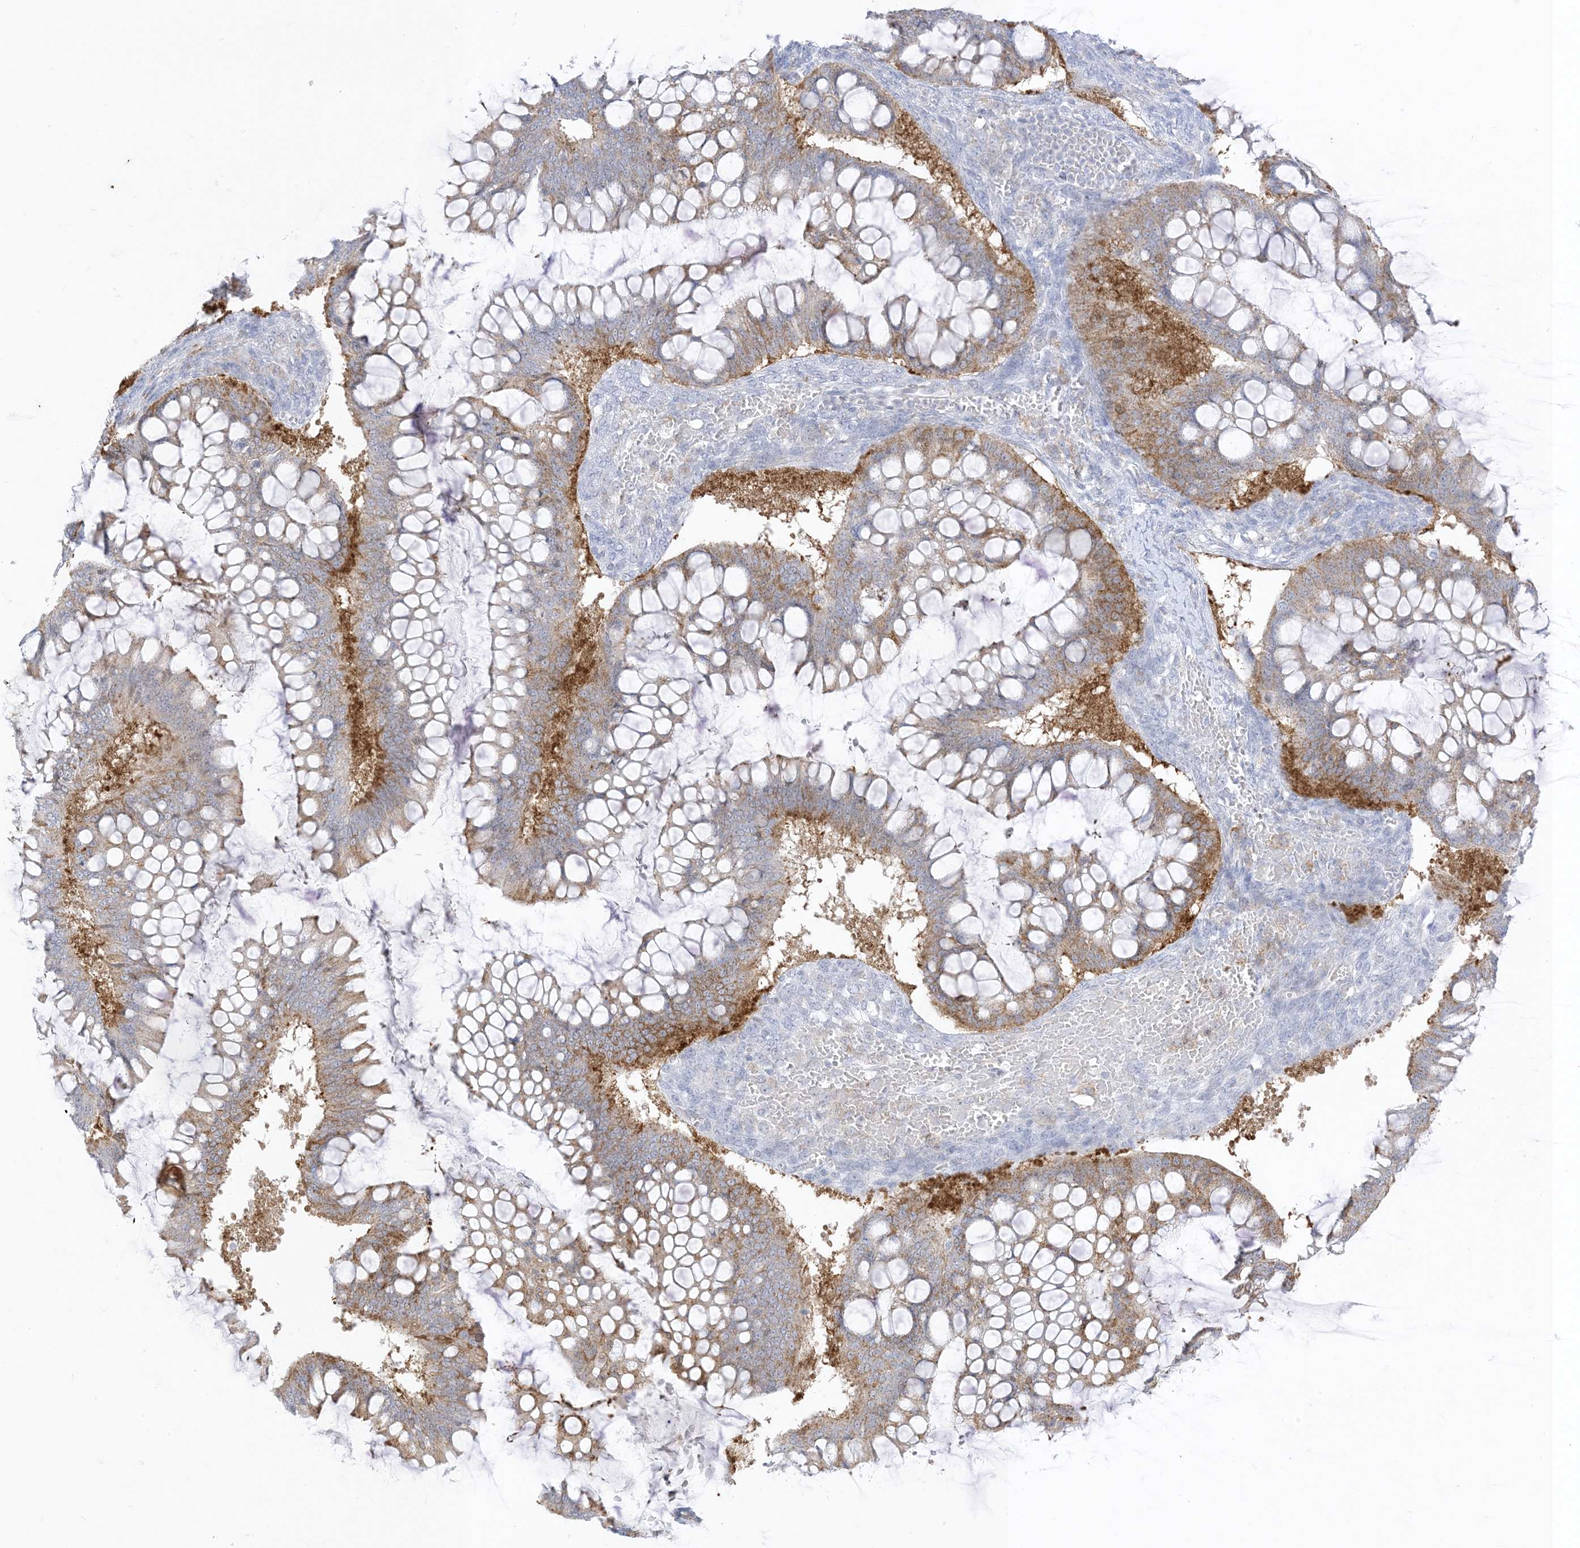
{"staining": {"intensity": "moderate", "quantity": "25%-75%", "location": "cytoplasmic/membranous"}, "tissue": "ovarian cancer", "cell_type": "Tumor cells", "image_type": "cancer", "snomed": [{"axis": "morphology", "description": "Cystadenocarcinoma, mucinous, NOS"}, {"axis": "topography", "description": "Ovary"}], "caption": "A medium amount of moderate cytoplasmic/membranous positivity is seen in approximately 25%-75% of tumor cells in mucinous cystadenocarcinoma (ovarian) tissue.", "gene": "RAC1", "patient": {"sex": "female", "age": 73}}